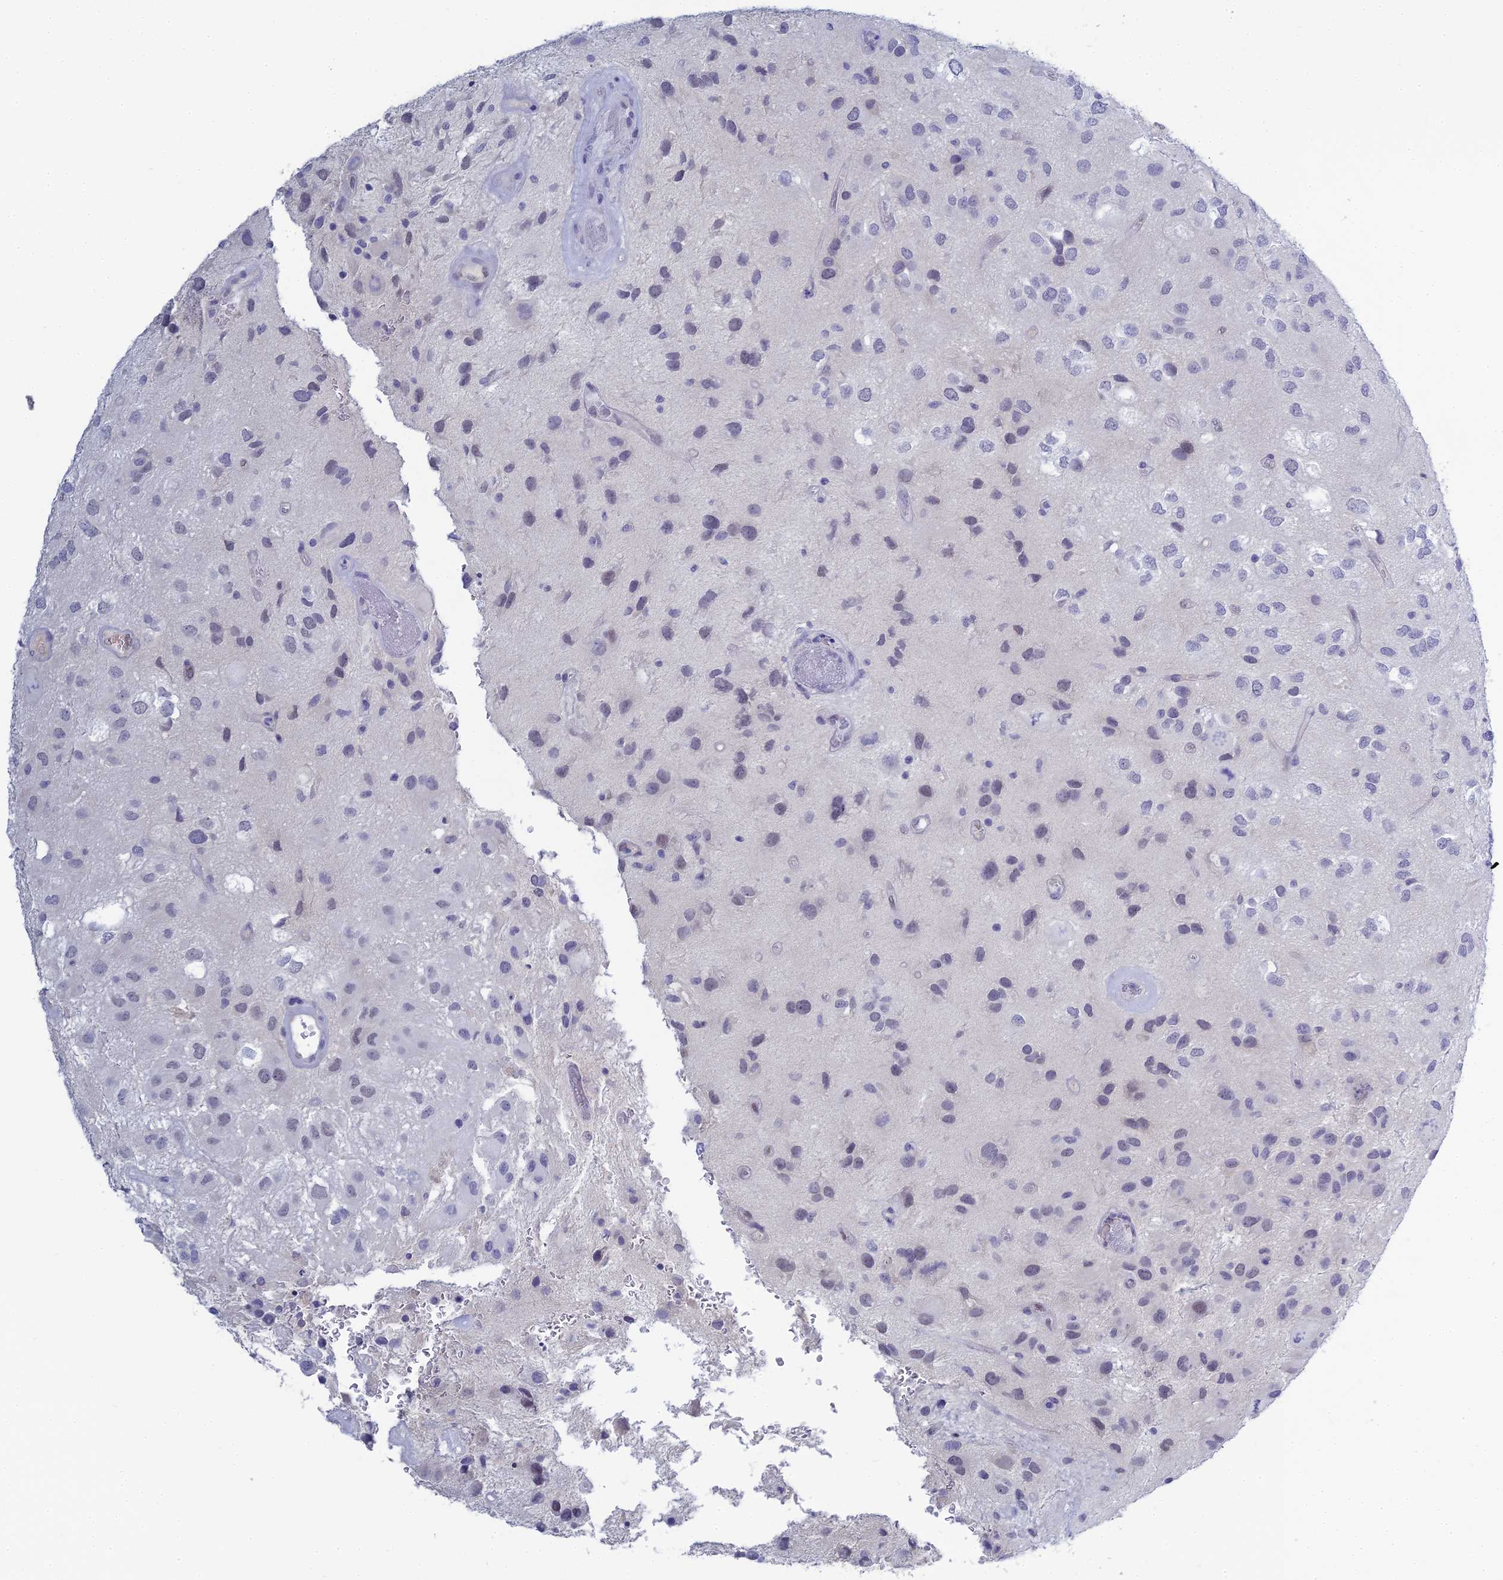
{"staining": {"intensity": "negative", "quantity": "none", "location": "none"}, "tissue": "glioma", "cell_type": "Tumor cells", "image_type": "cancer", "snomed": [{"axis": "morphology", "description": "Glioma, malignant, Low grade"}, {"axis": "topography", "description": "Brain"}], "caption": "Image shows no protein expression in tumor cells of glioma tissue.", "gene": "MUC13", "patient": {"sex": "male", "age": 66}}